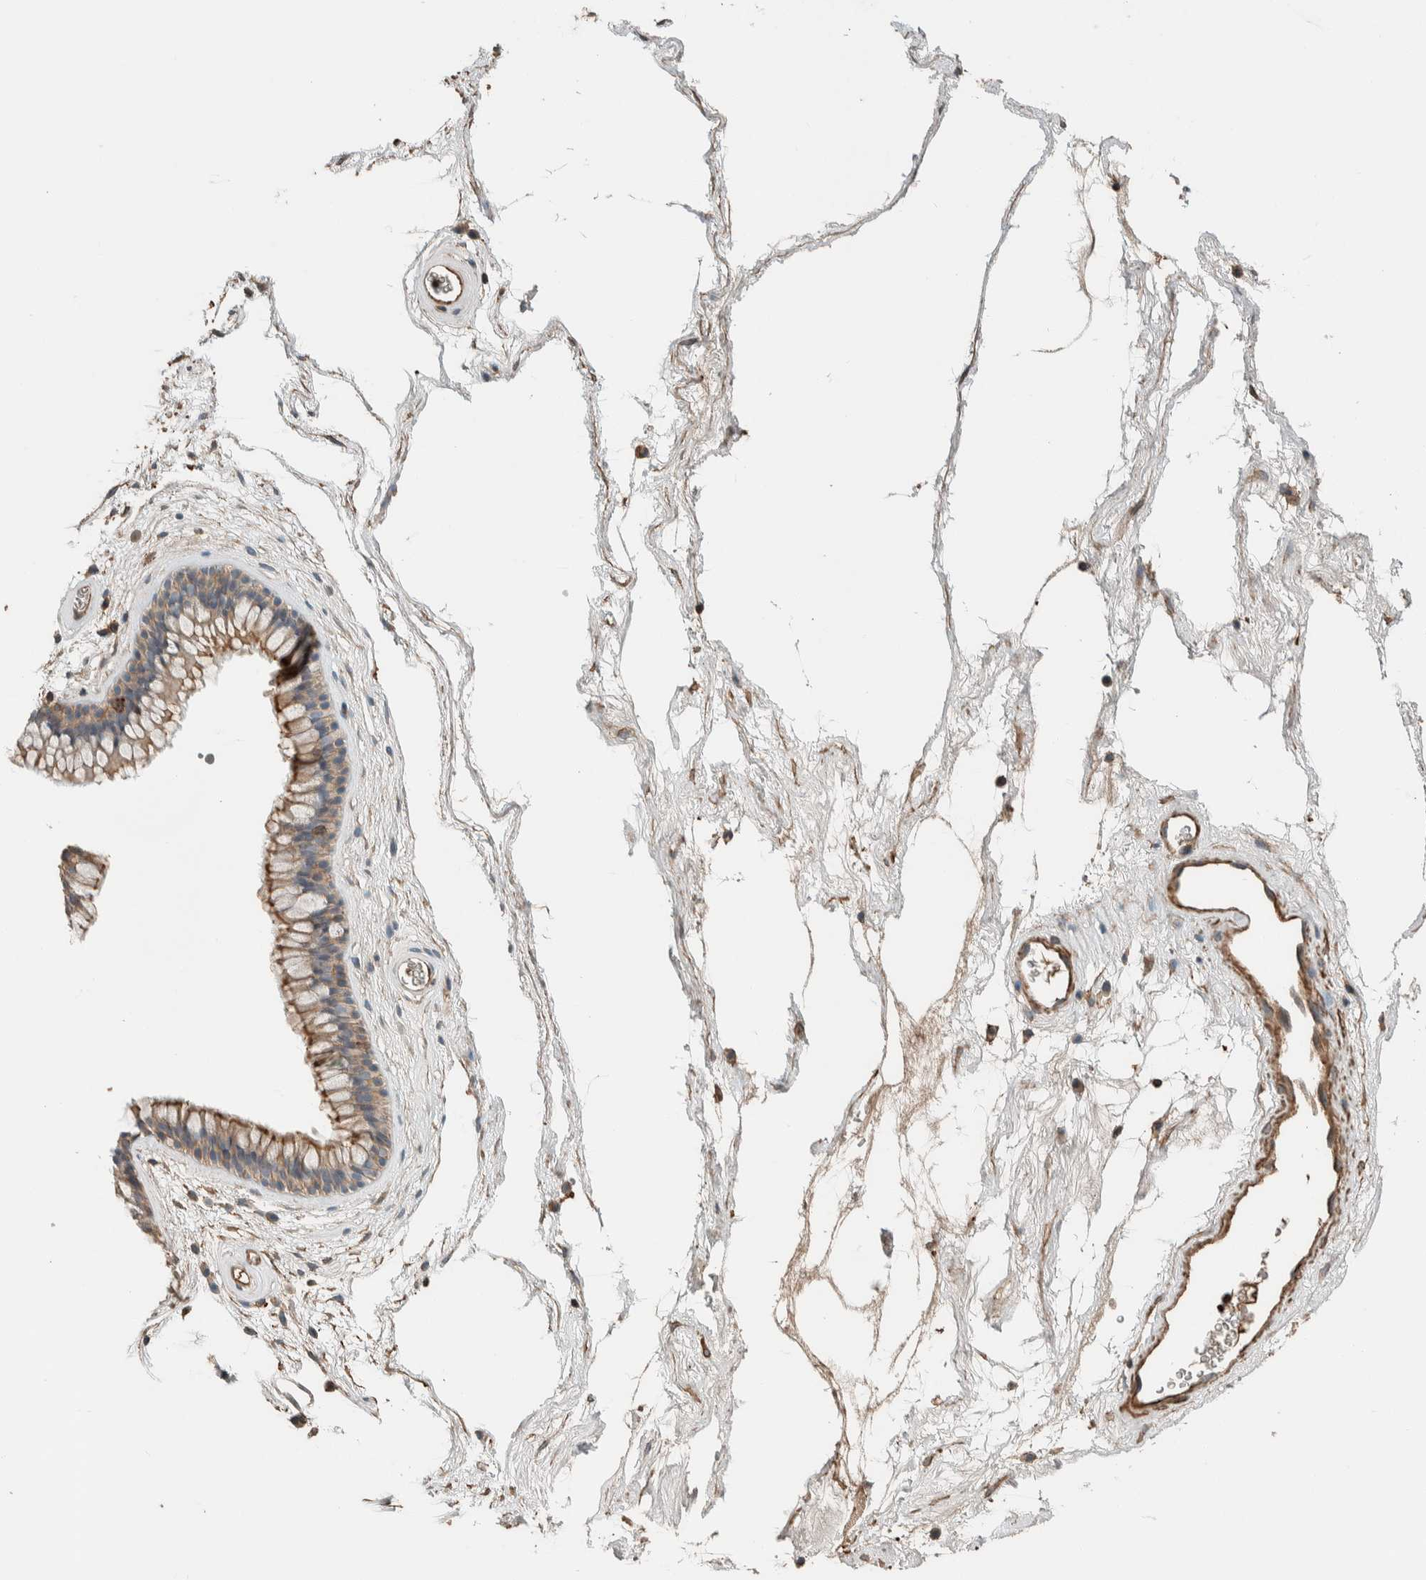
{"staining": {"intensity": "moderate", "quantity": ">75%", "location": "cytoplasmic/membranous"}, "tissue": "nasopharynx", "cell_type": "Respiratory epithelial cells", "image_type": "normal", "snomed": [{"axis": "morphology", "description": "Normal tissue, NOS"}, {"axis": "morphology", "description": "Inflammation, NOS"}, {"axis": "topography", "description": "Nasopharynx"}], "caption": "IHC of unremarkable nasopharynx exhibits medium levels of moderate cytoplasmic/membranous expression in approximately >75% of respiratory epithelial cells.", "gene": "CTBP2", "patient": {"sex": "male", "age": 48}}